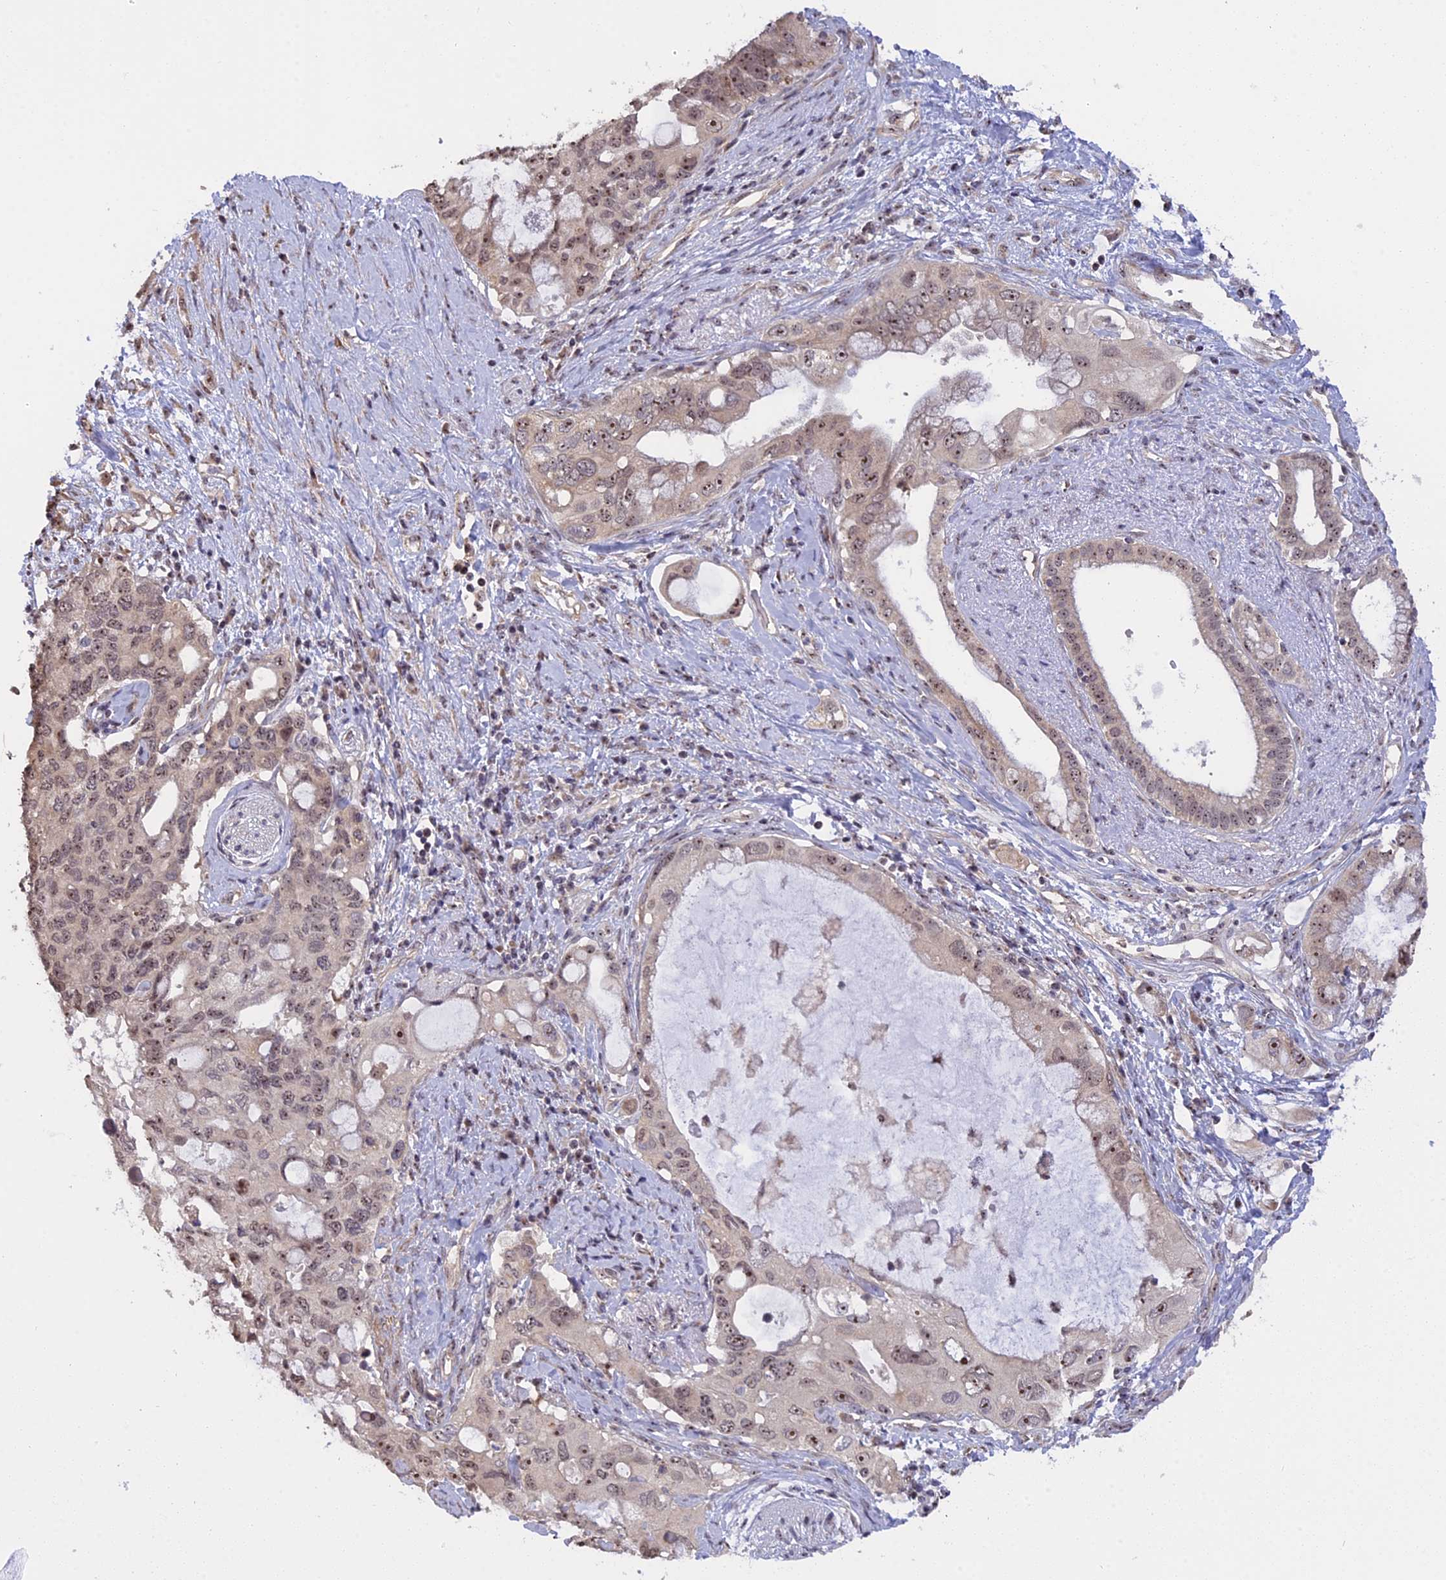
{"staining": {"intensity": "weak", "quantity": ">75%", "location": "nuclear"}, "tissue": "pancreatic cancer", "cell_type": "Tumor cells", "image_type": "cancer", "snomed": [{"axis": "morphology", "description": "Adenocarcinoma, NOS"}, {"axis": "topography", "description": "Pancreas"}], "caption": "This image displays pancreatic cancer (adenocarcinoma) stained with immunohistochemistry (IHC) to label a protein in brown. The nuclear of tumor cells show weak positivity for the protein. Nuclei are counter-stained blue.", "gene": "MGA", "patient": {"sex": "female", "age": 56}}